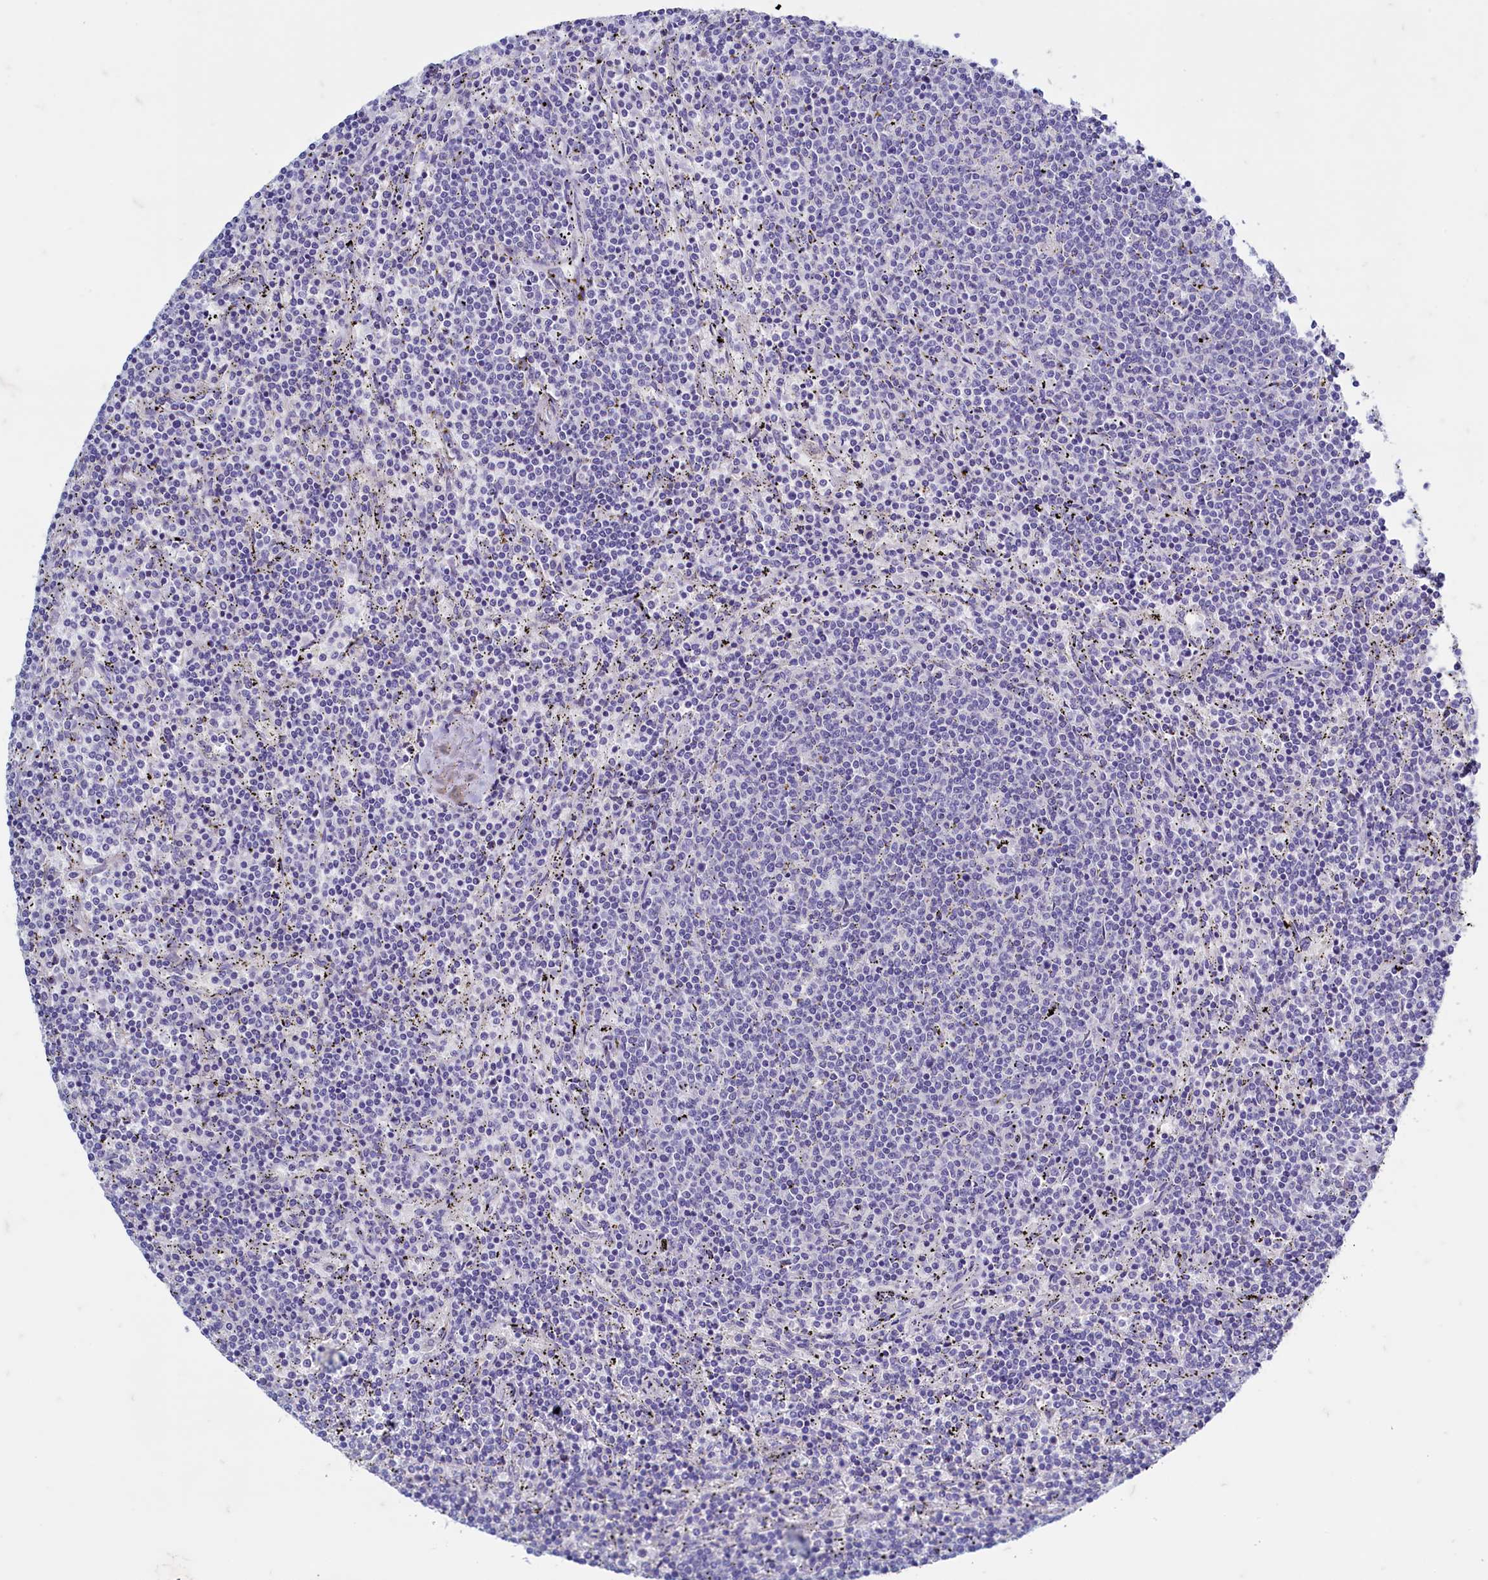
{"staining": {"intensity": "negative", "quantity": "none", "location": "none"}, "tissue": "lymphoma", "cell_type": "Tumor cells", "image_type": "cancer", "snomed": [{"axis": "morphology", "description": "Malignant lymphoma, non-Hodgkin's type, Low grade"}, {"axis": "topography", "description": "Spleen"}], "caption": "Low-grade malignant lymphoma, non-Hodgkin's type stained for a protein using immunohistochemistry (IHC) reveals no expression tumor cells.", "gene": "MAP1LC3A", "patient": {"sex": "female", "age": 50}}